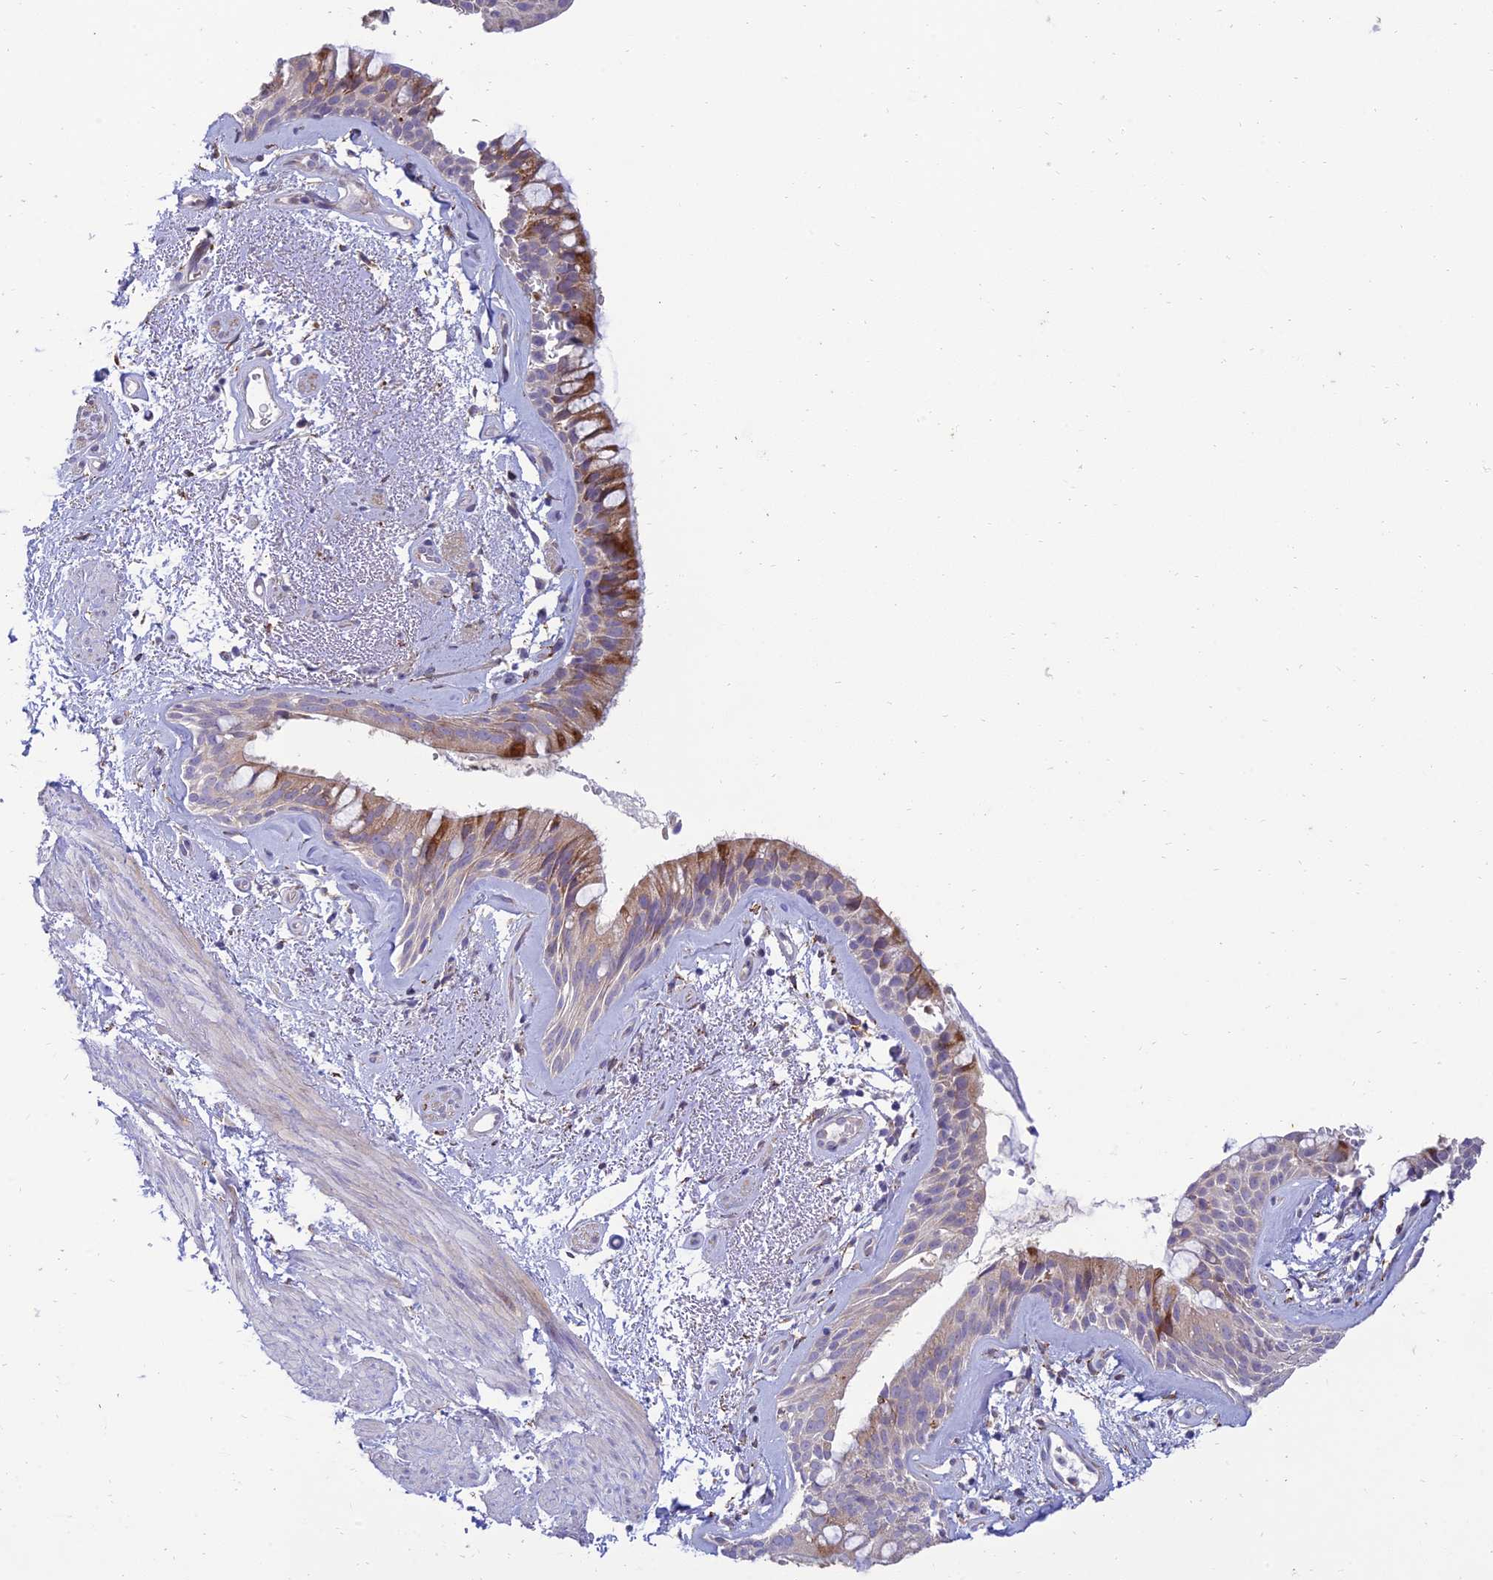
{"staining": {"intensity": "moderate", "quantity": ">75%", "location": "cytoplasmic/membranous"}, "tissue": "bronchus", "cell_type": "Respiratory epithelial cells", "image_type": "normal", "snomed": [{"axis": "morphology", "description": "Normal tissue, NOS"}, {"axis": "topography", "description": "Cartilage tissue"}, {"axis": "topography", "description": "Bronchus"}], "caption": "High-power microscopy captured an immunohistochemistry (IHC) photomicrograph of unremarkable bronchus, revealing moderate cytoplasmic/membranous staining in about >75% of respiratory epithelial cells. (IHC, brightfield microscopy, high magnification).", "gene": "RCN3", "patient": {"sex": "female", "age": 66}}